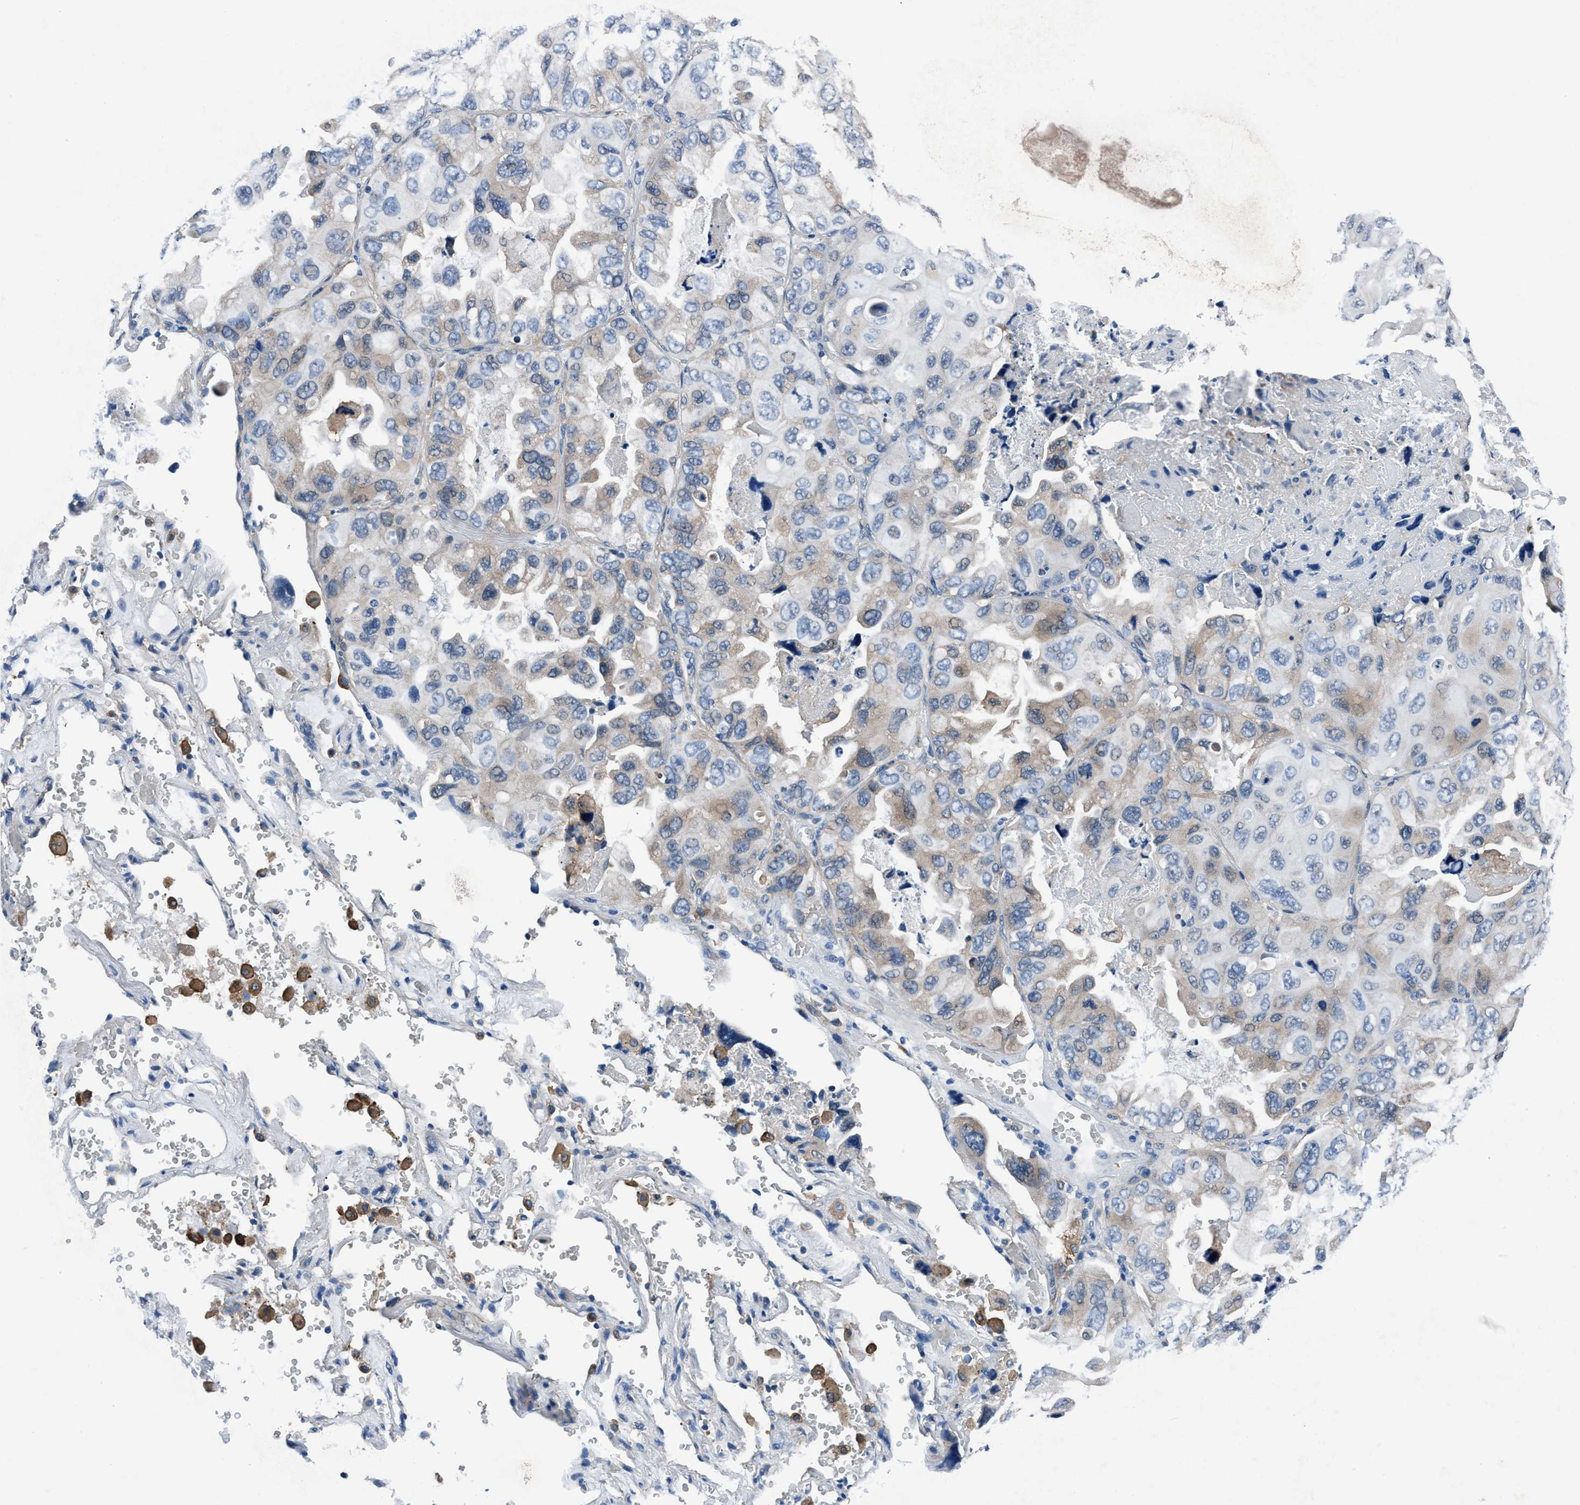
{"staining": {"intensity": "weak", "quantity": "25%-75%", "location": "cytoplasmic/membranous"}, "tissue": "lung cancer", "cell_type": "Tumor cells", "image_type": "cancer", "snomed": [{"axis": "morphology", "description": "Squamous cell carcinoma, NOS"}, {"axis": "topography", "description": "Lung"}], "caption": "Lung cancer (squamous cell carcinoma) tissue displays weak cytoplasmic/membranous staining in about 25%-75% of tumor cells", "gene": "TMEM94", "patient": {"sex": "female", "age": 73}}